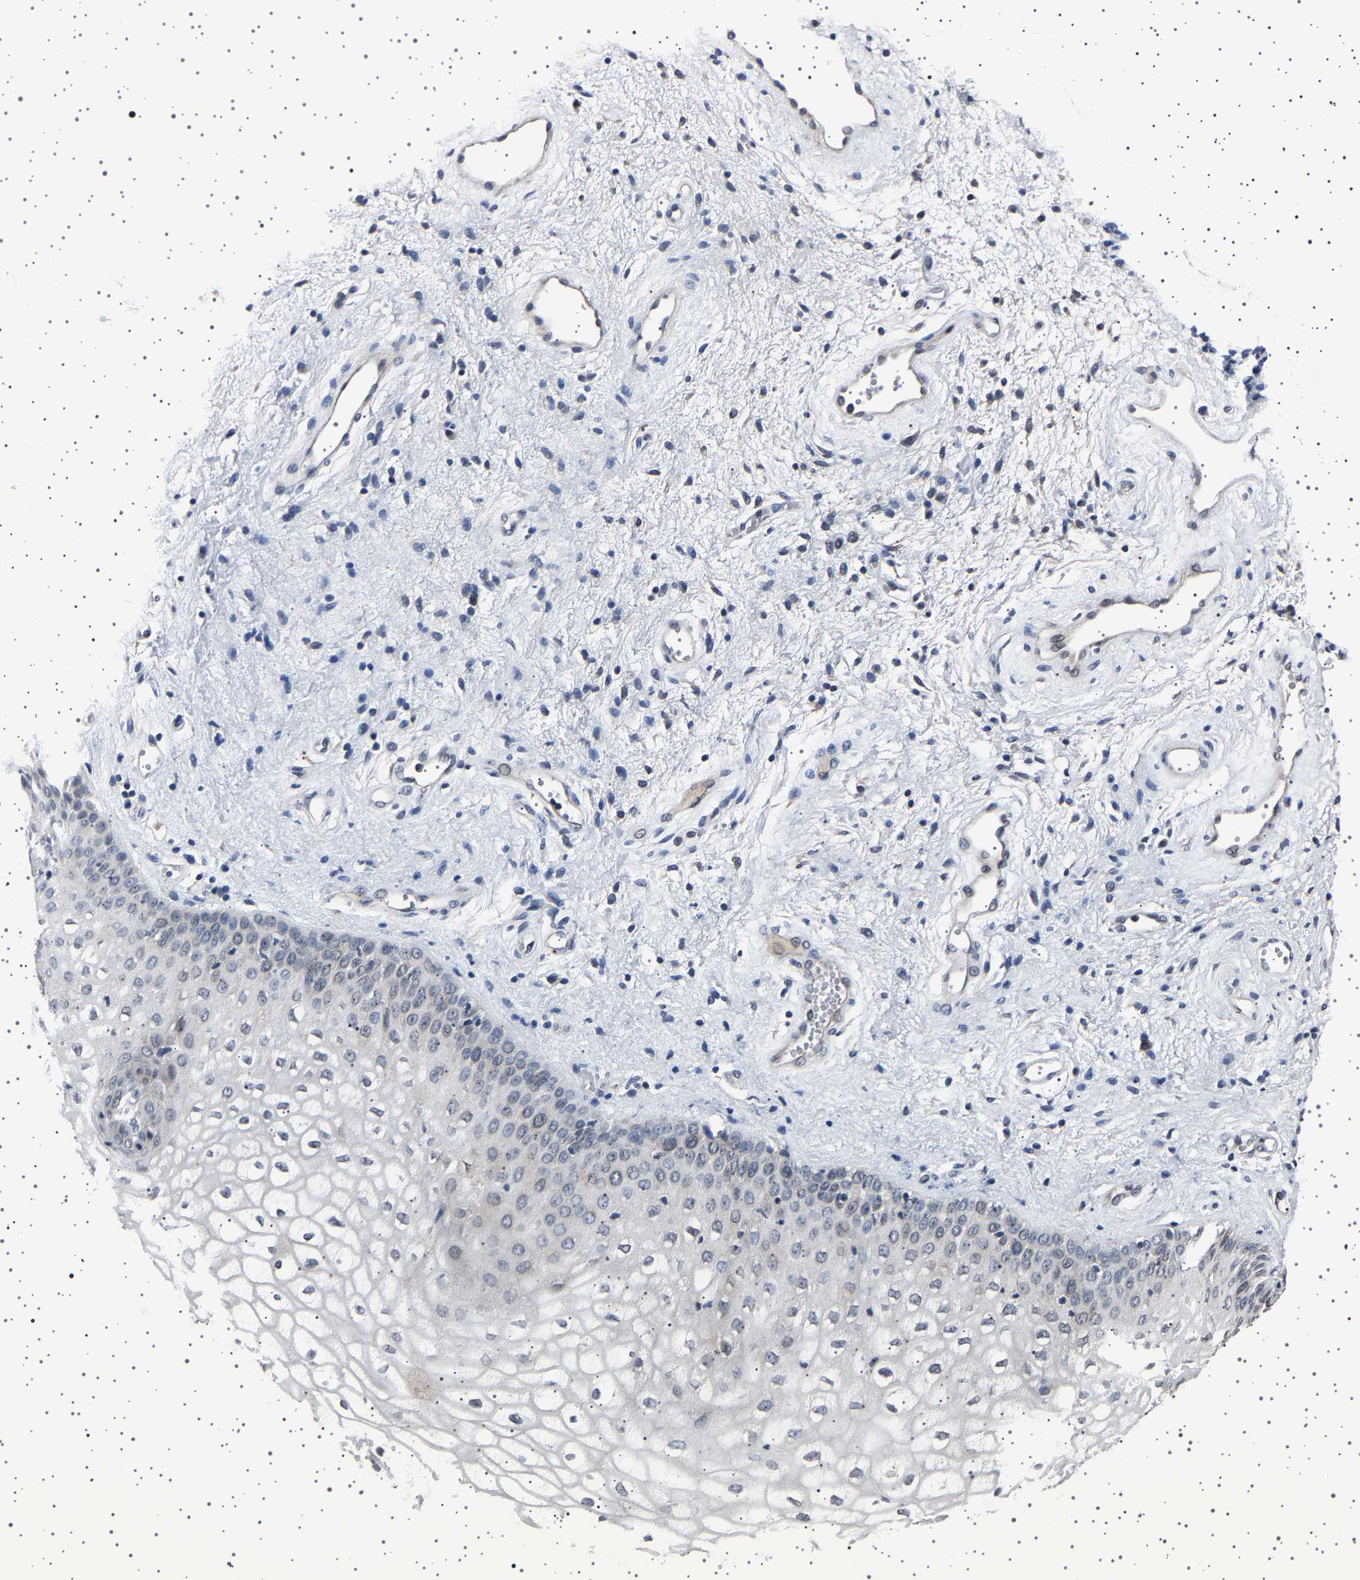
{"staining": {"intensity": "negative", "quantity": "none", "location": "none"}, "tissue": "vagina", "cell_type": "Squamous epithelial cells", "image_type": "normal", "snomed": [{"axis": "morphology", "description": "Normal tissue, NOS"}, {"axis": "topography", "description": "Vagina"}], "caption": "Image shows no protein staining in squamous epithelial cells of normal vagina. (Immunohistochemistry, brightfield microscopy, high magnification).", "gene": "IL10RB", "patient": {"sex": "female", "age": 34}}